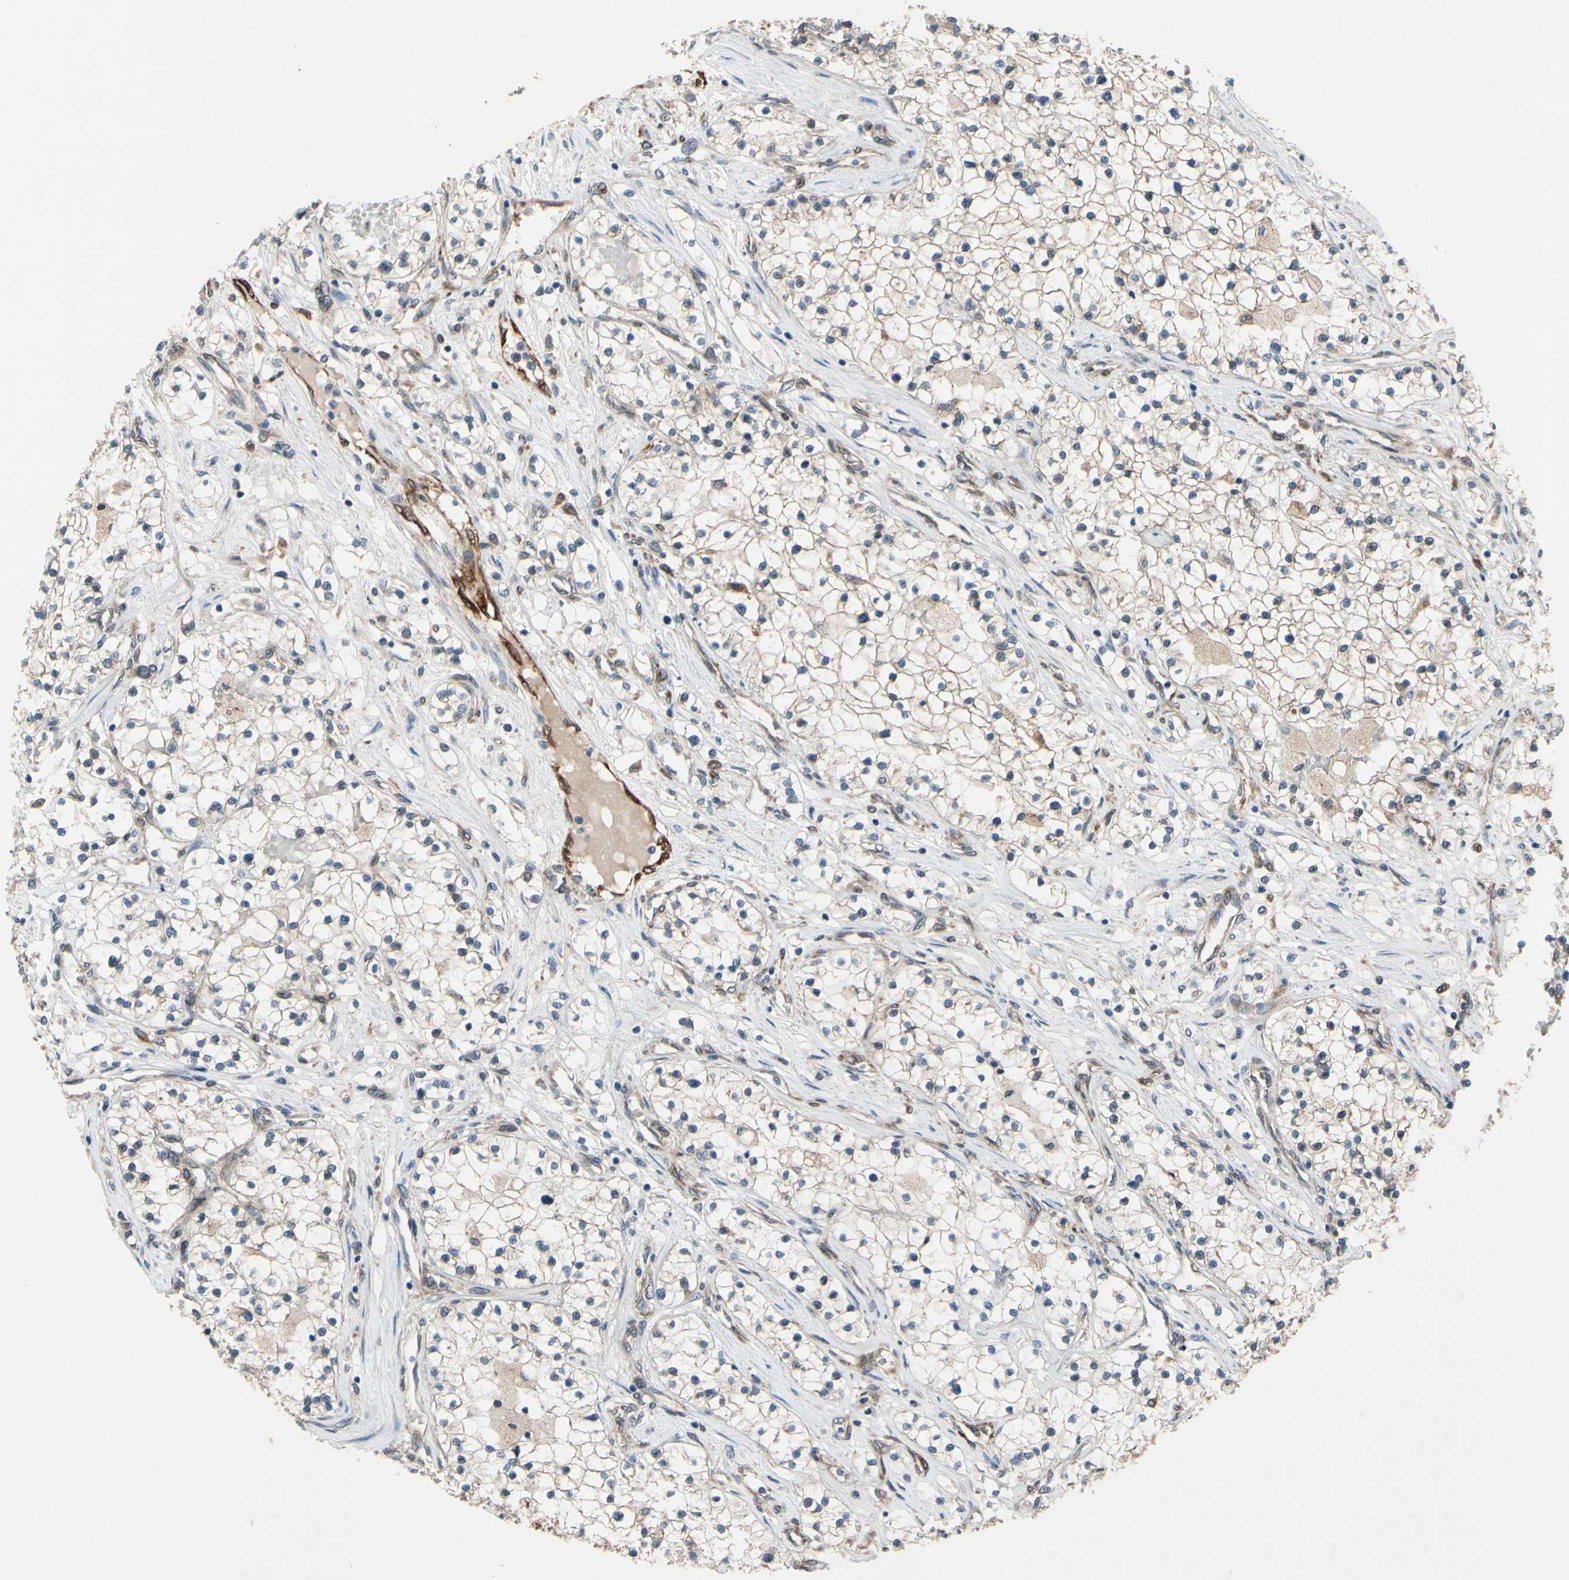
{"staining": {"intensity": "weak", "quantity": "<25%", "location": "cytoplasmic/membranous"}, "tissue": "renal cancer", "cell_type": "Tumor cells", "image_type": "cancer", "snomed": [{"axis": "morphology", "description": "Adenocarcinoma, NOS"}, {"axis": "topography", "description": "Kidney"}], "caption": "Immunohistochemical staining of renal cancer reveals no significant positivity in tumor cells. (Brightfield microscopy of DAB IHC at high magnification).", "gene": "PRXL2A", "patient": {"sex": "male", "age": 68}}